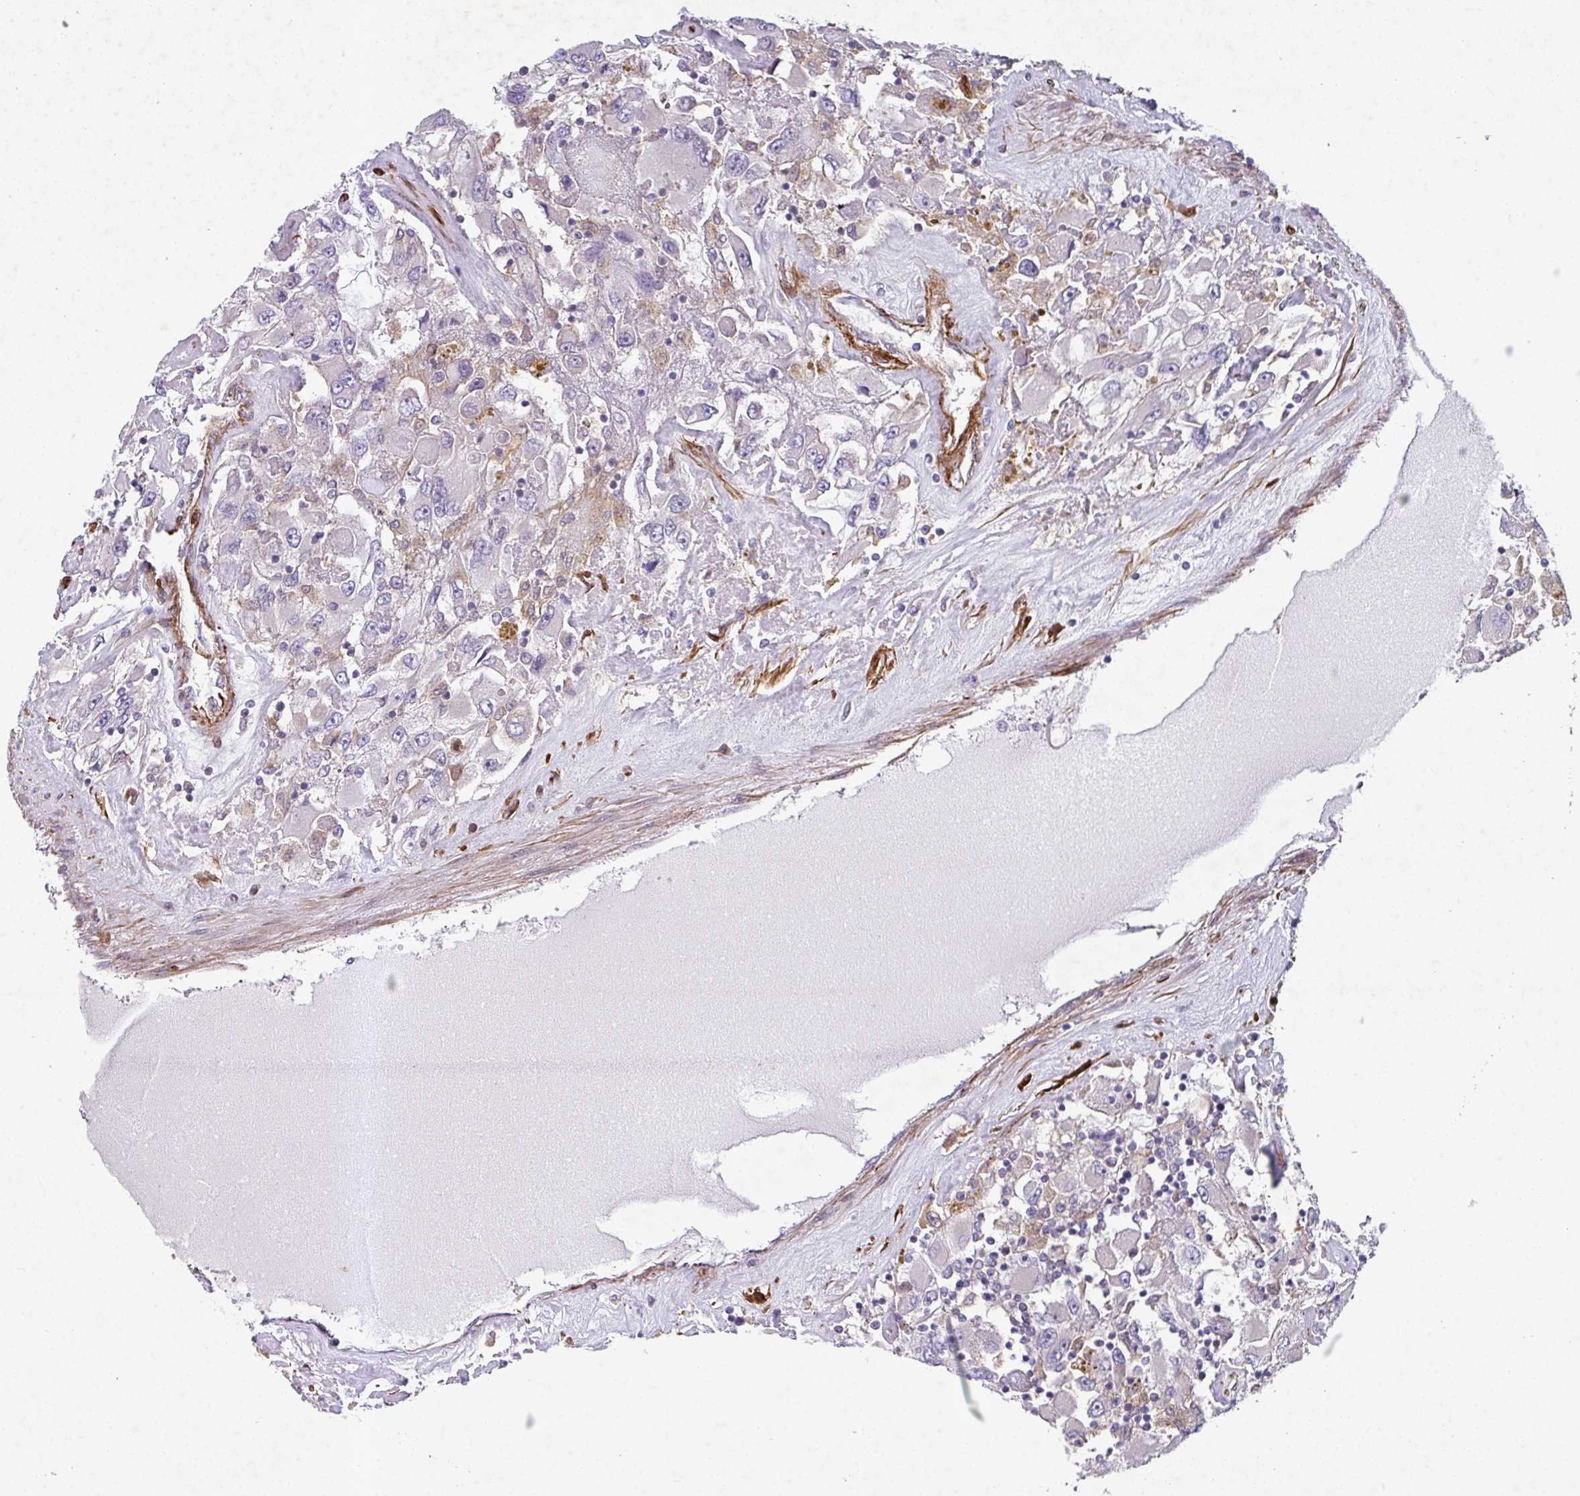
{"staining": {"intensity": "negative", "quantity": "none", "location": "none"}, "tissue": "renal cancer", "cell_type": "Tumor cells", "image_type": "cancer", "snomed": [{"axis": "morphology", "description": "Adenocarcinoma, NOS"}, {"axis": "topography", "description": "Kidney"}], "caption": "DAB (3,3'-diaminobenzidine) immunohistochemical staining of adenocarcinoma (renal) exhibits no significant staining in tumor cells.", "gene": "ATP2C2", "patient": {"sex": "female", "age": 52}}